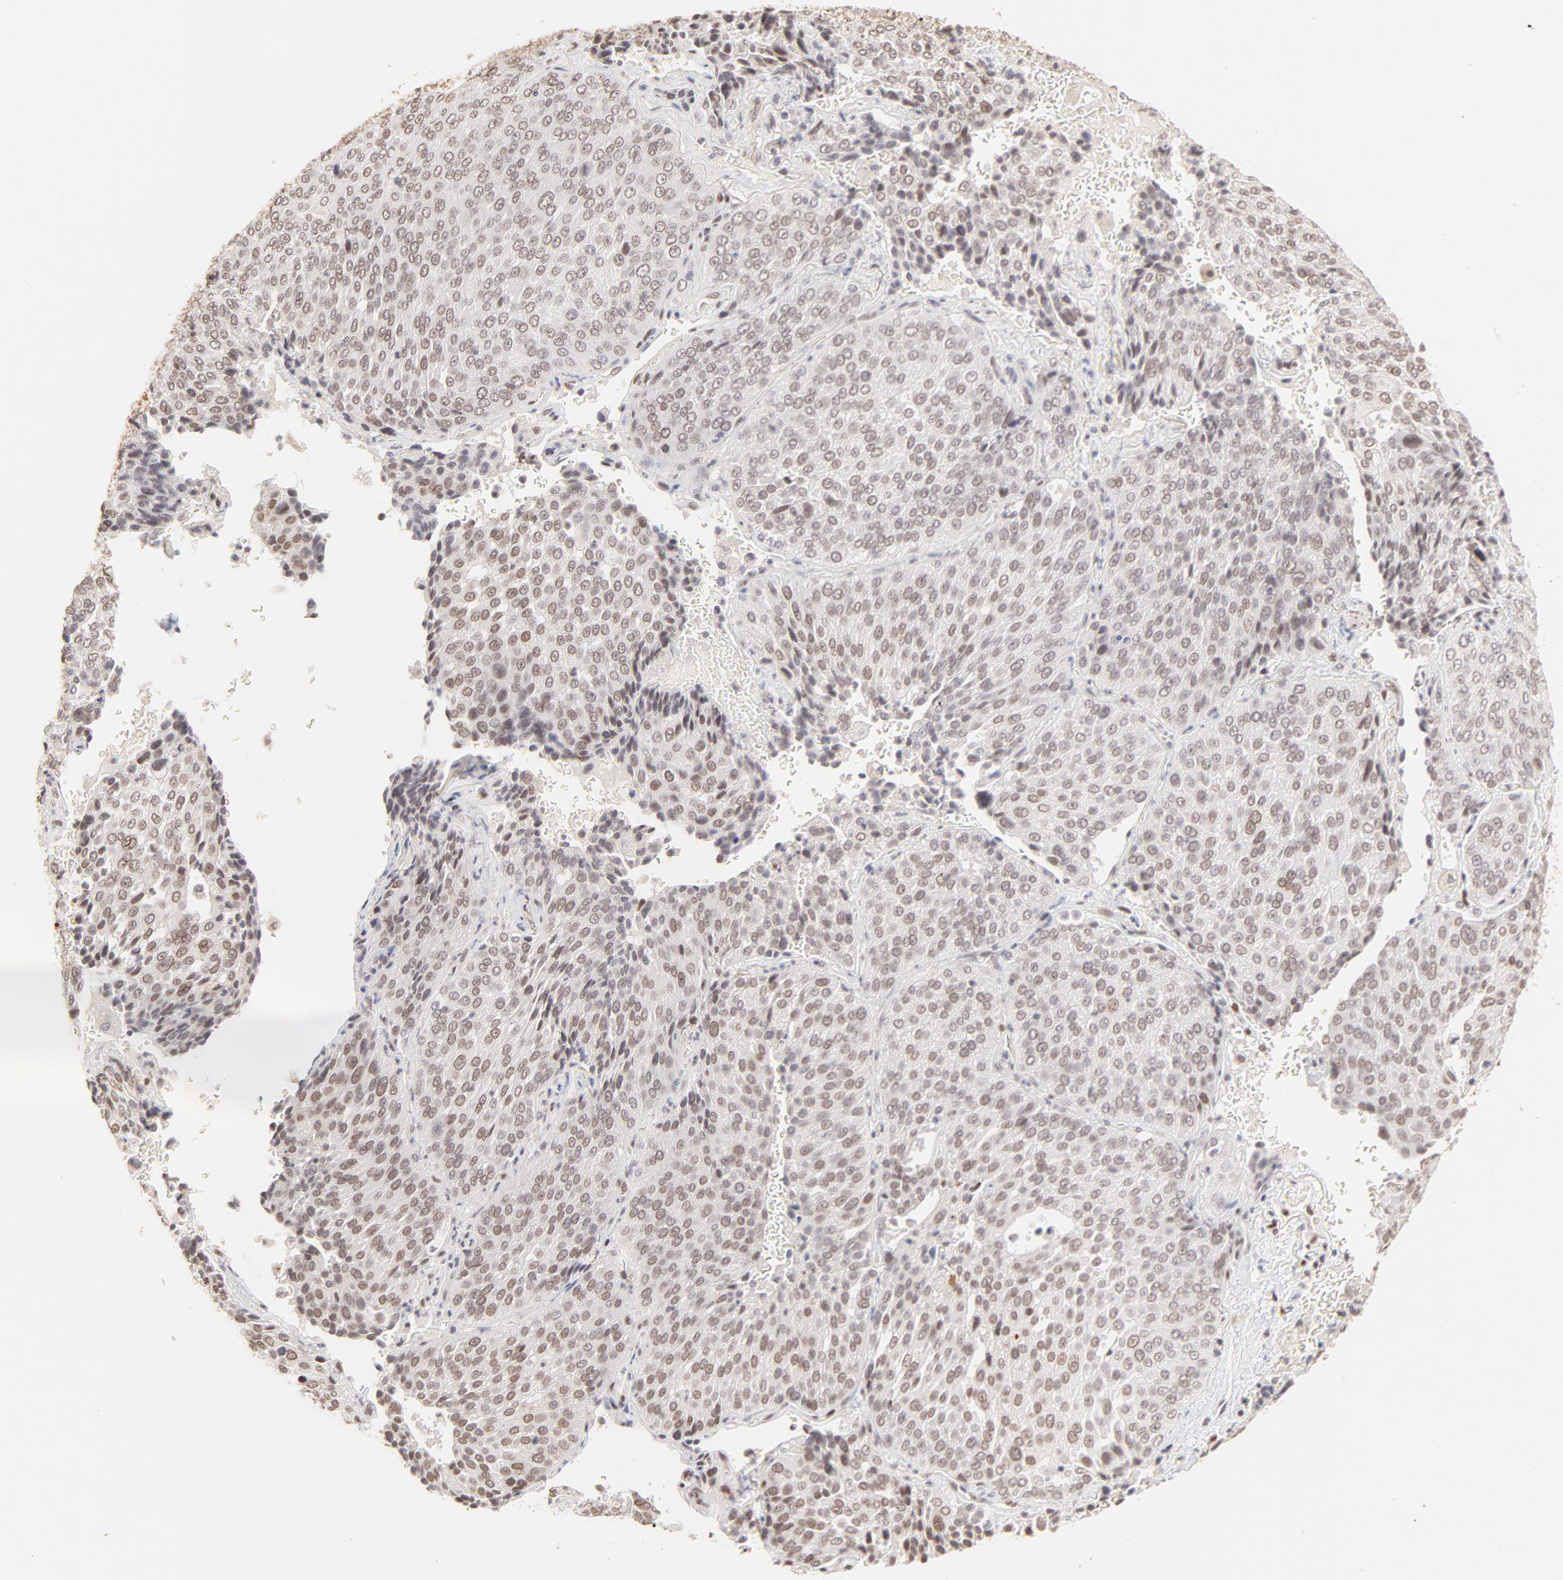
{"staining": {"intensity": "weak", "quantity": ">75%", "location": "nuclear"}, "tissue": "lung cancer", "cell_type": "Tumor cells", "image_type": "cancer", "snomed": [{"axis": "morphology", "description": "Squamous cell carcinoma, NOS"}, {"axis": "topography", "description": "Lung"}], "caption": "Squamous cell carcinoma (lung) was stained to show a protein in brown. There is low levels of weak nuclear positivity in approximately >75% of tumor cells.", "gene": "PBX3", "patient": {"sex": "male", "age": 54}}